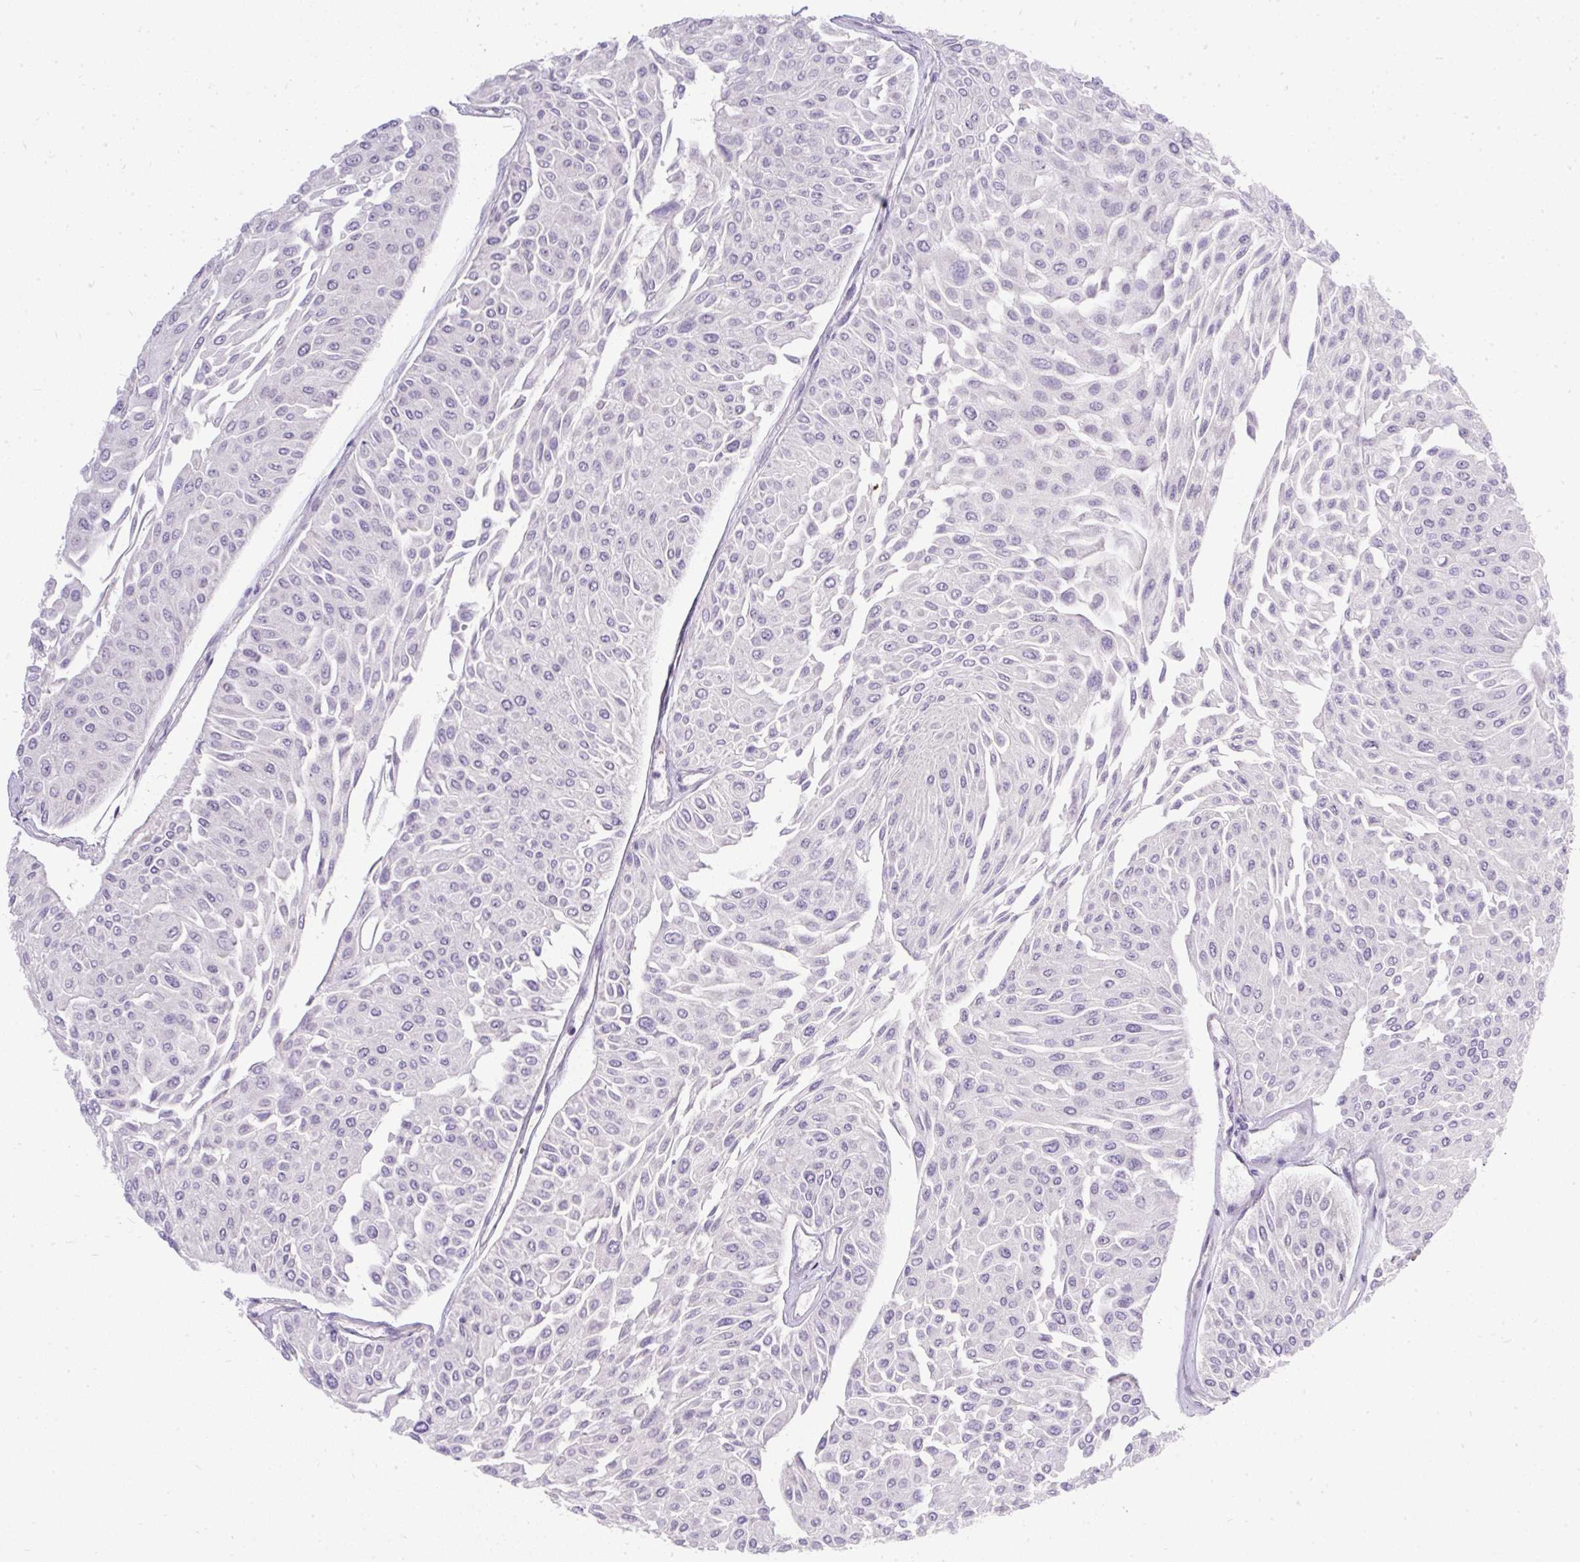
{"staining": {"intensity": "negative", "quantity": "none", "location": "none"}, "tissue": "urothelial cancer", "cell_type": "Tumor cells", "image_type": "cancer", "snomed": [{"axis": "morphology", "description": "Urothelial carcinoma, Low grade"}, {"axis": "topography", "description": "Urinary bladder"}], "caption": "An IHC micrograph of urothelial carcinoma (low-grade) is shown. There is no staining in tumor cells of urothelial carcinoma (low-grade). (DAB (3,3'-diaminobenzidine) immunohistochemistry (IHC) with hematoxylin counter stain).", "gene": "TRIM17", "patient": {"sex": "male", "age": 67}}